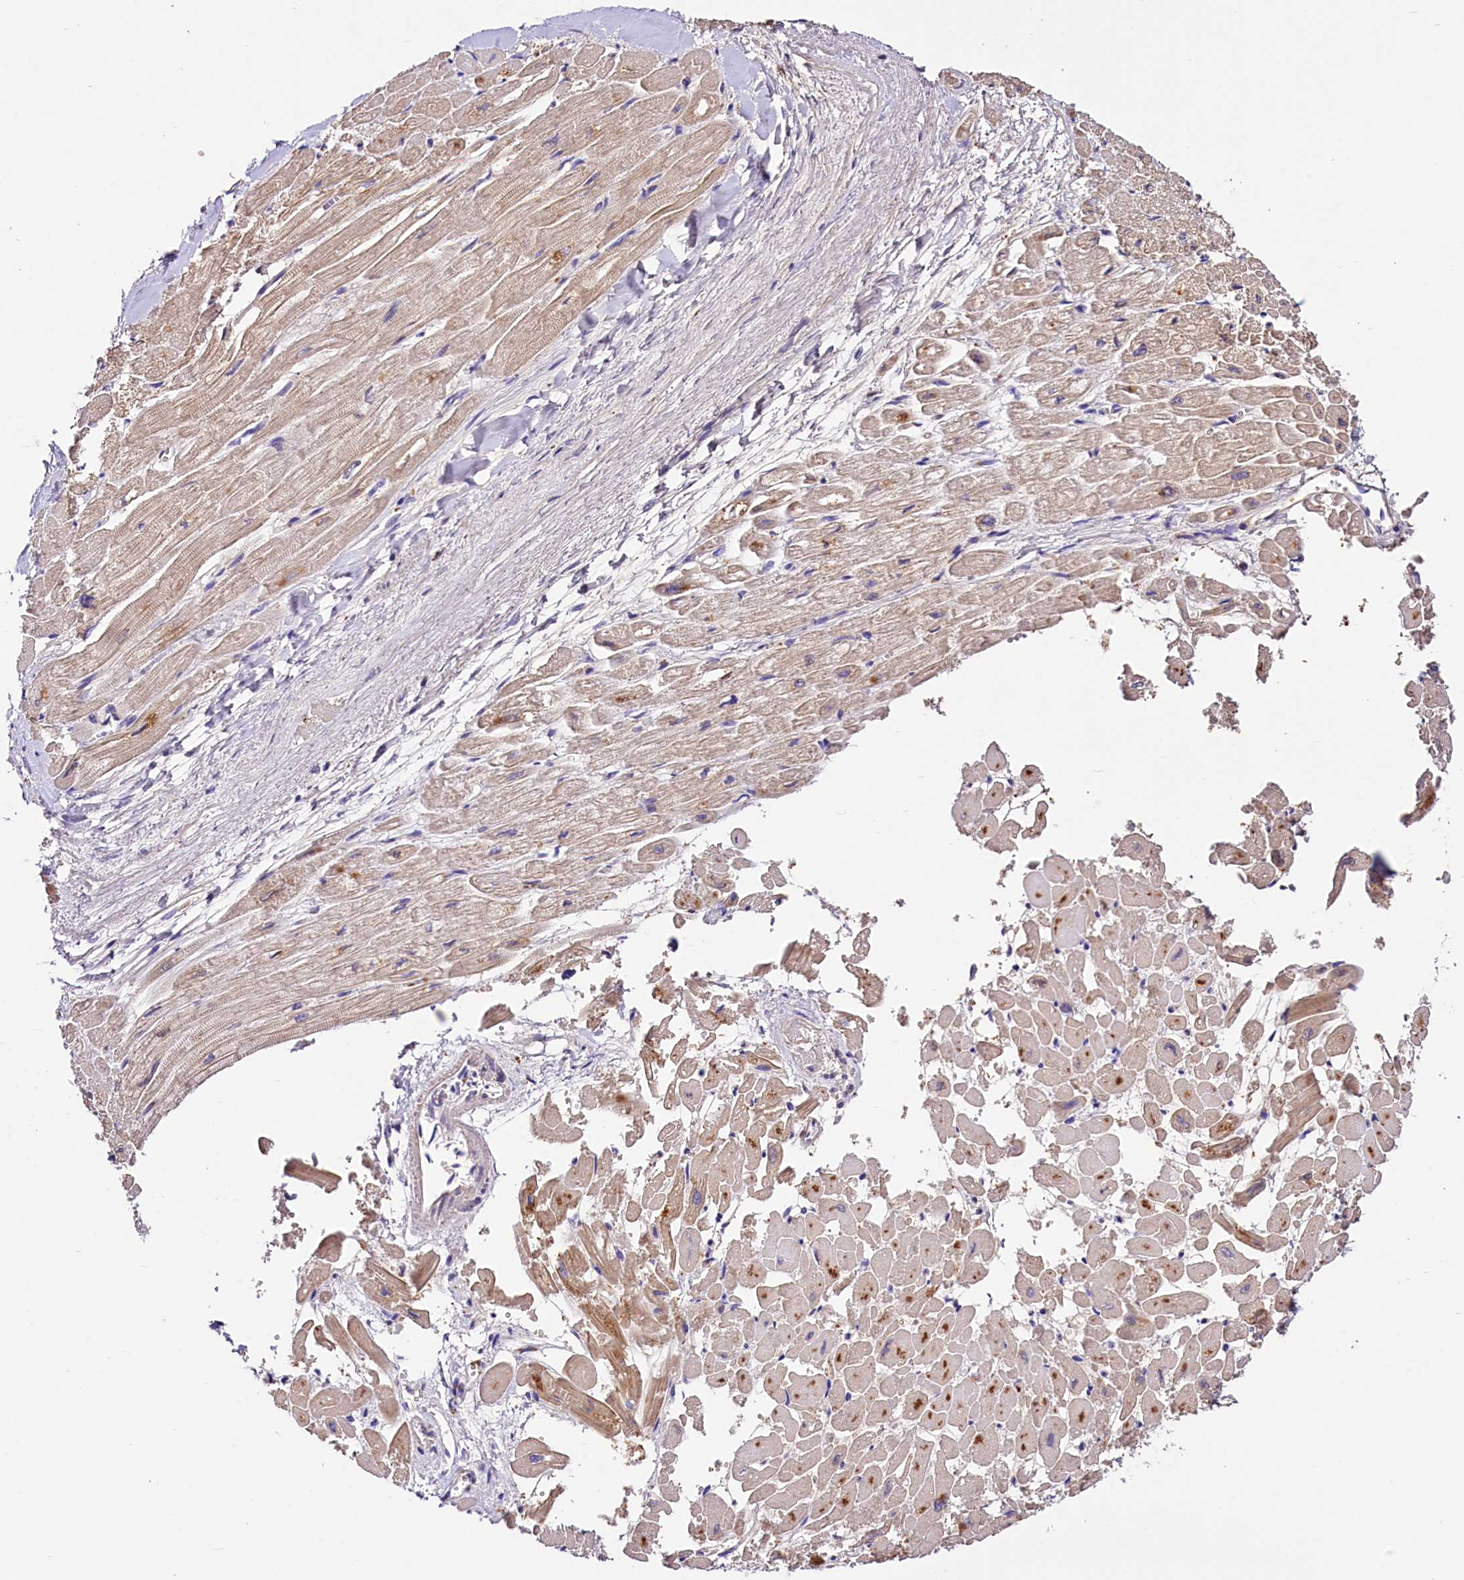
{"staining": {"intensity": "weak", "quantity": "25%-75%", "location": "cytoplasmic/membranous"}, "tissue": "heart muscle", "cell_type": "Cardiomyocytes", "image_type": "normal", "snomed": [{"axis": "morphology", "description": "Normal tissue, NOS"}, {"axis": "topography", "description": "Heart"}], "caption": "An immunohistochemistry image of benign tissue is shown. Protein staining in brown labels weak cytoplasmic/membranous positivity in heart muscle within cardiomyocytes.", "gene": "ARMC6", "patient": {"sex": "male", "age": 54}}